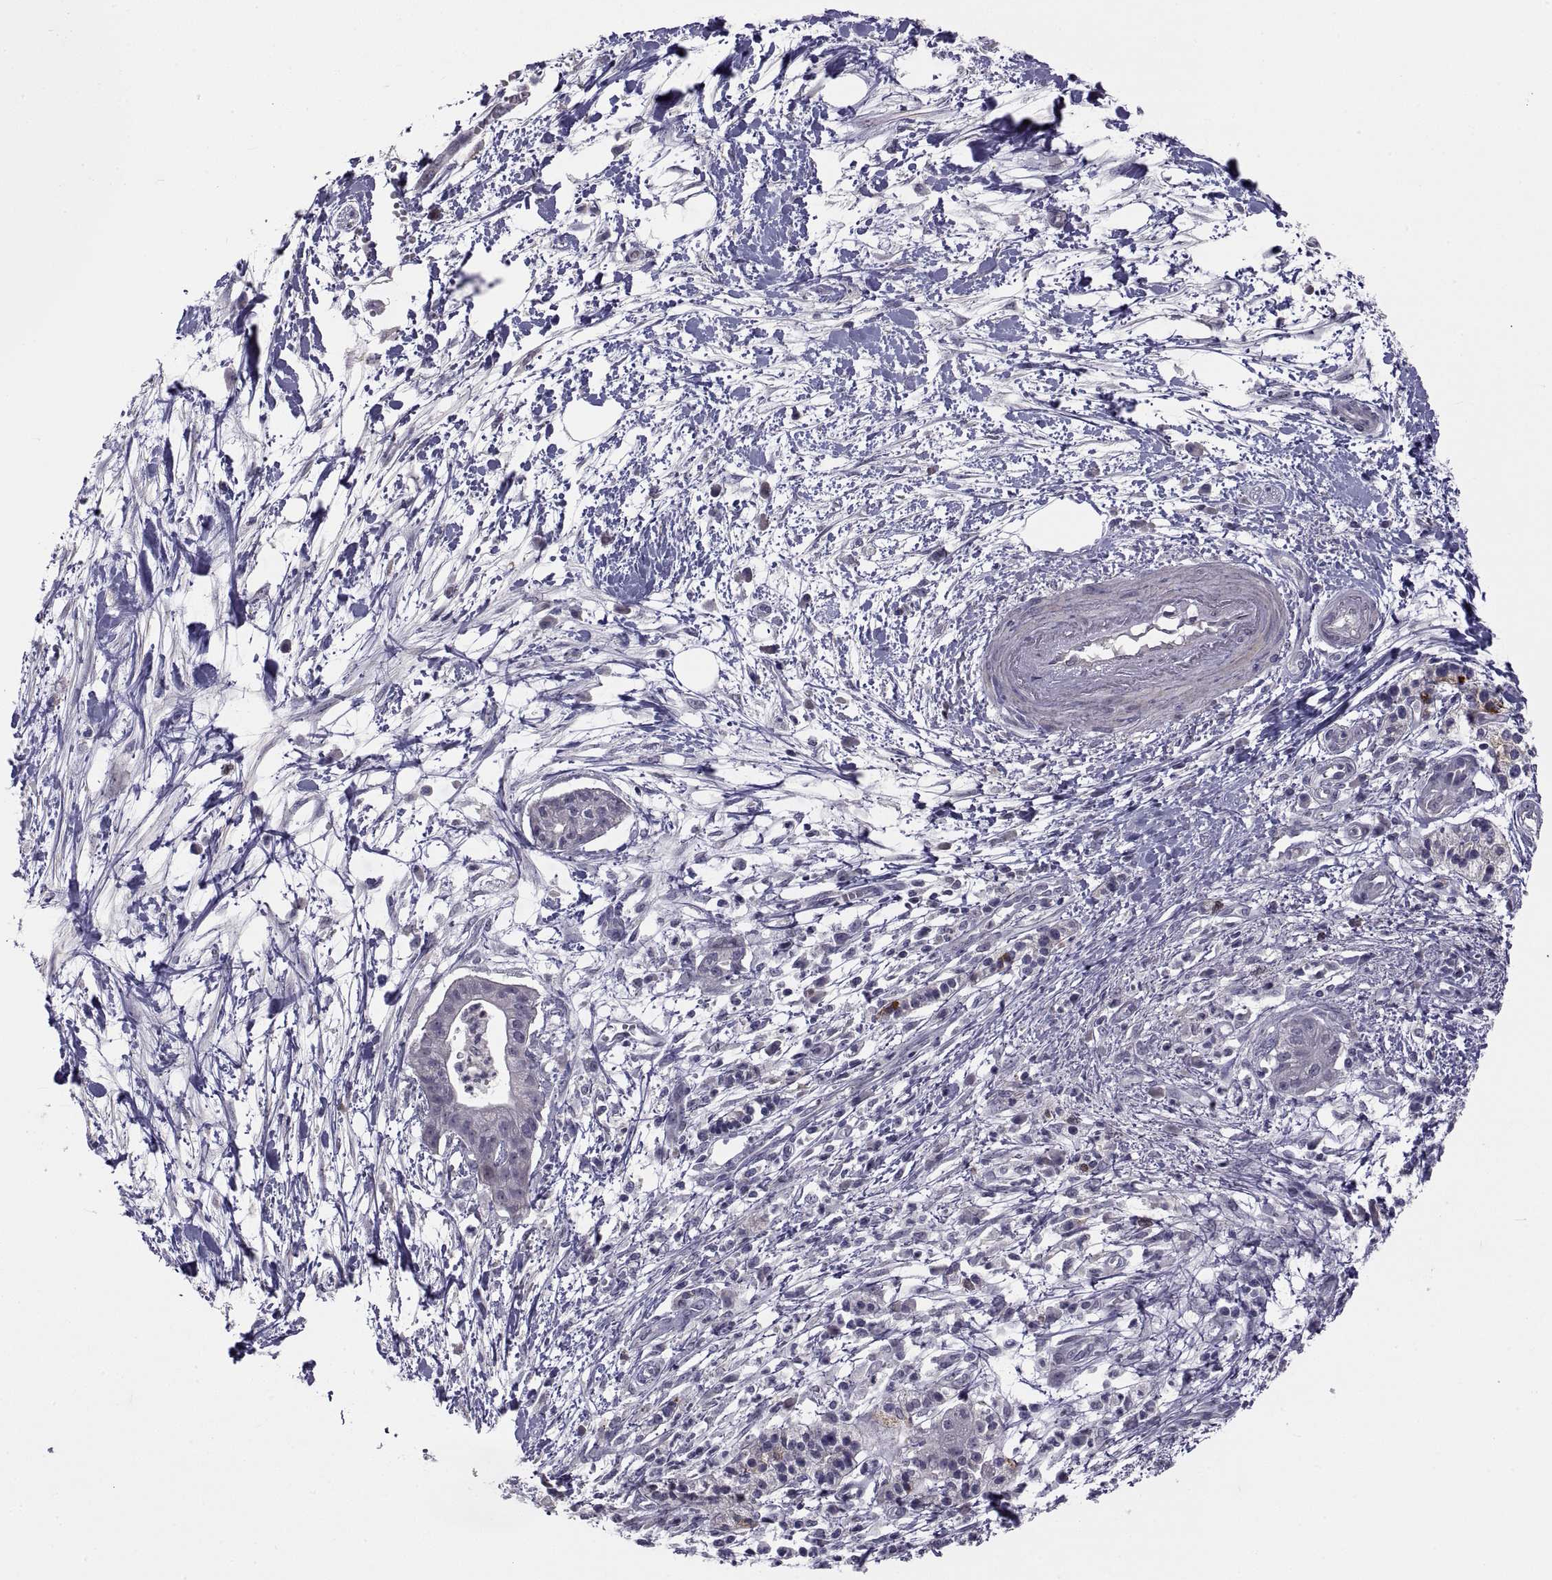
{"staining": {"intensity": "negative", "quantity": "none", "location": "none"}, "tissue": "pancreatic cancer", "cell_type": "Tumor cells", "image_type": "cancer", "snomed": [{"axis": "morphology", "description": "Normal tissue, NOS"}, {"axis": "morphology", "description": "Adenocarcinoma, NOS"}, {"axis": "topography", "description": "Lymph node"}, {"axis": "topography", "description": "Pancreas"}], "caption": "Immunohistochemical staining of pancreatic cancer (adenocarcinoma) exhibits no significant staining in tumor cells. (DAB (3,3'-diaminobenzidine) immunohistochemistry with hematoxylin counter stain).", "gene": "NPTX2", "patient": {"sex": "female", "age": 58}}